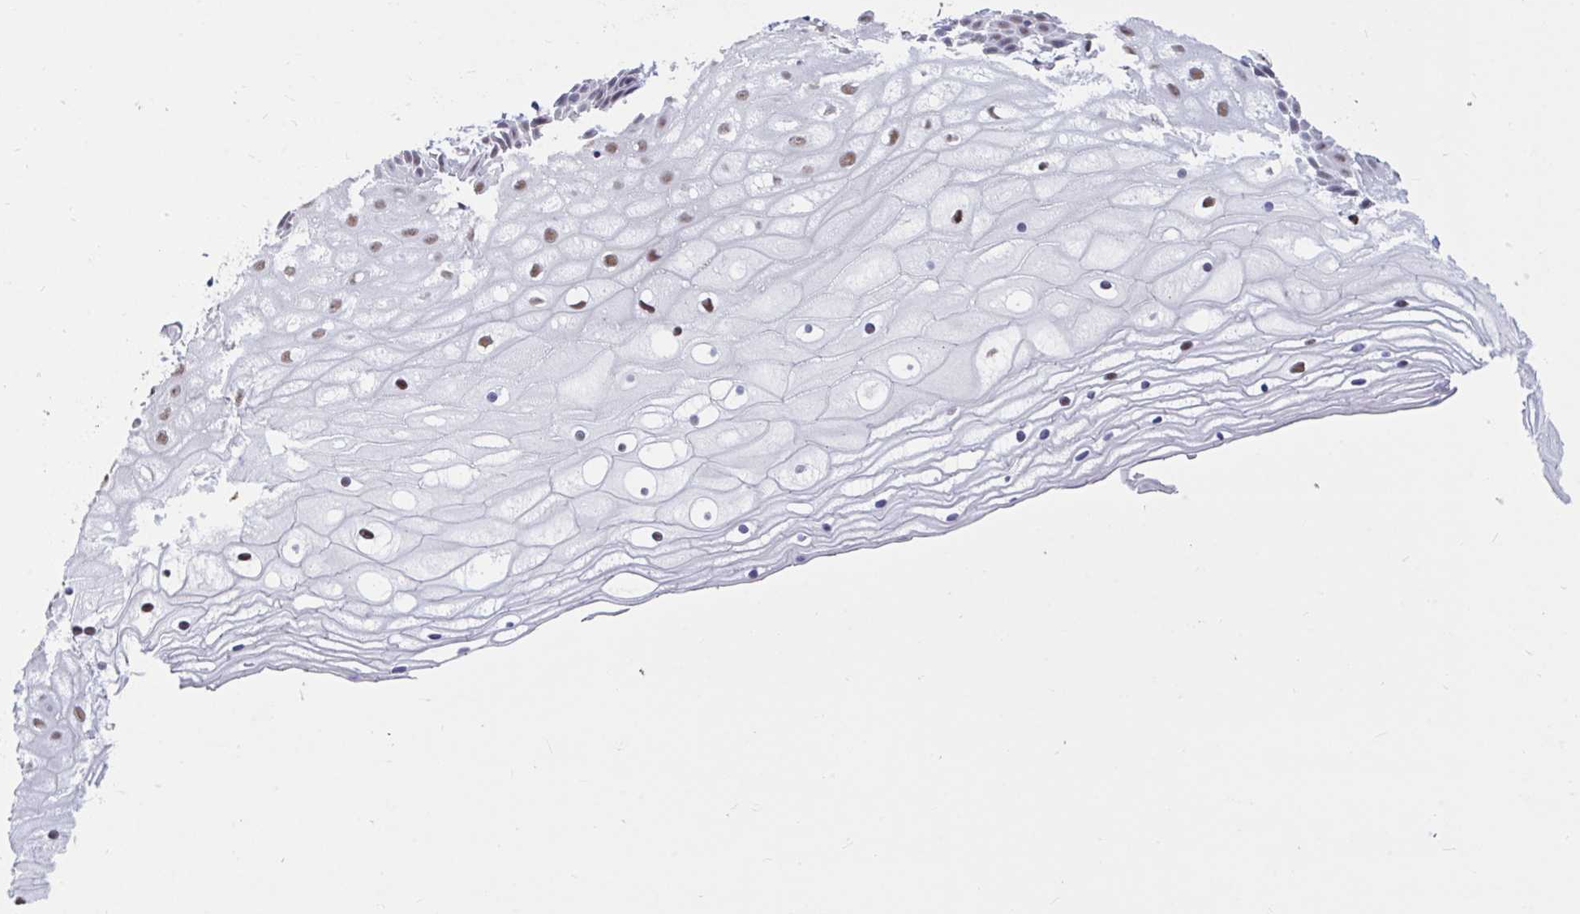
{"staining": {"intensity": "weak", "quantity": "<25%", "location": "nuclear"}, "tissue": "cervix", "cell_type": "Glandular cells", "image_type": "normal", "snomed": [{"axis": "morphology", "description": "Normal tissue, NOS"}, {"axis": "topography", "description": "Cervix"}], "caption": "Immunohistochemistry (IHC) of benign human cervix reveals no positivity in glandular cells. (Stains: DAB (3,3'-diaminobenzidine) IHC with hematoxylin counter stain, Microscopy: brightfield microscopy at high magnification).", "gene": "DDX39A", "patient": {"sex": "female", "age": 36}}